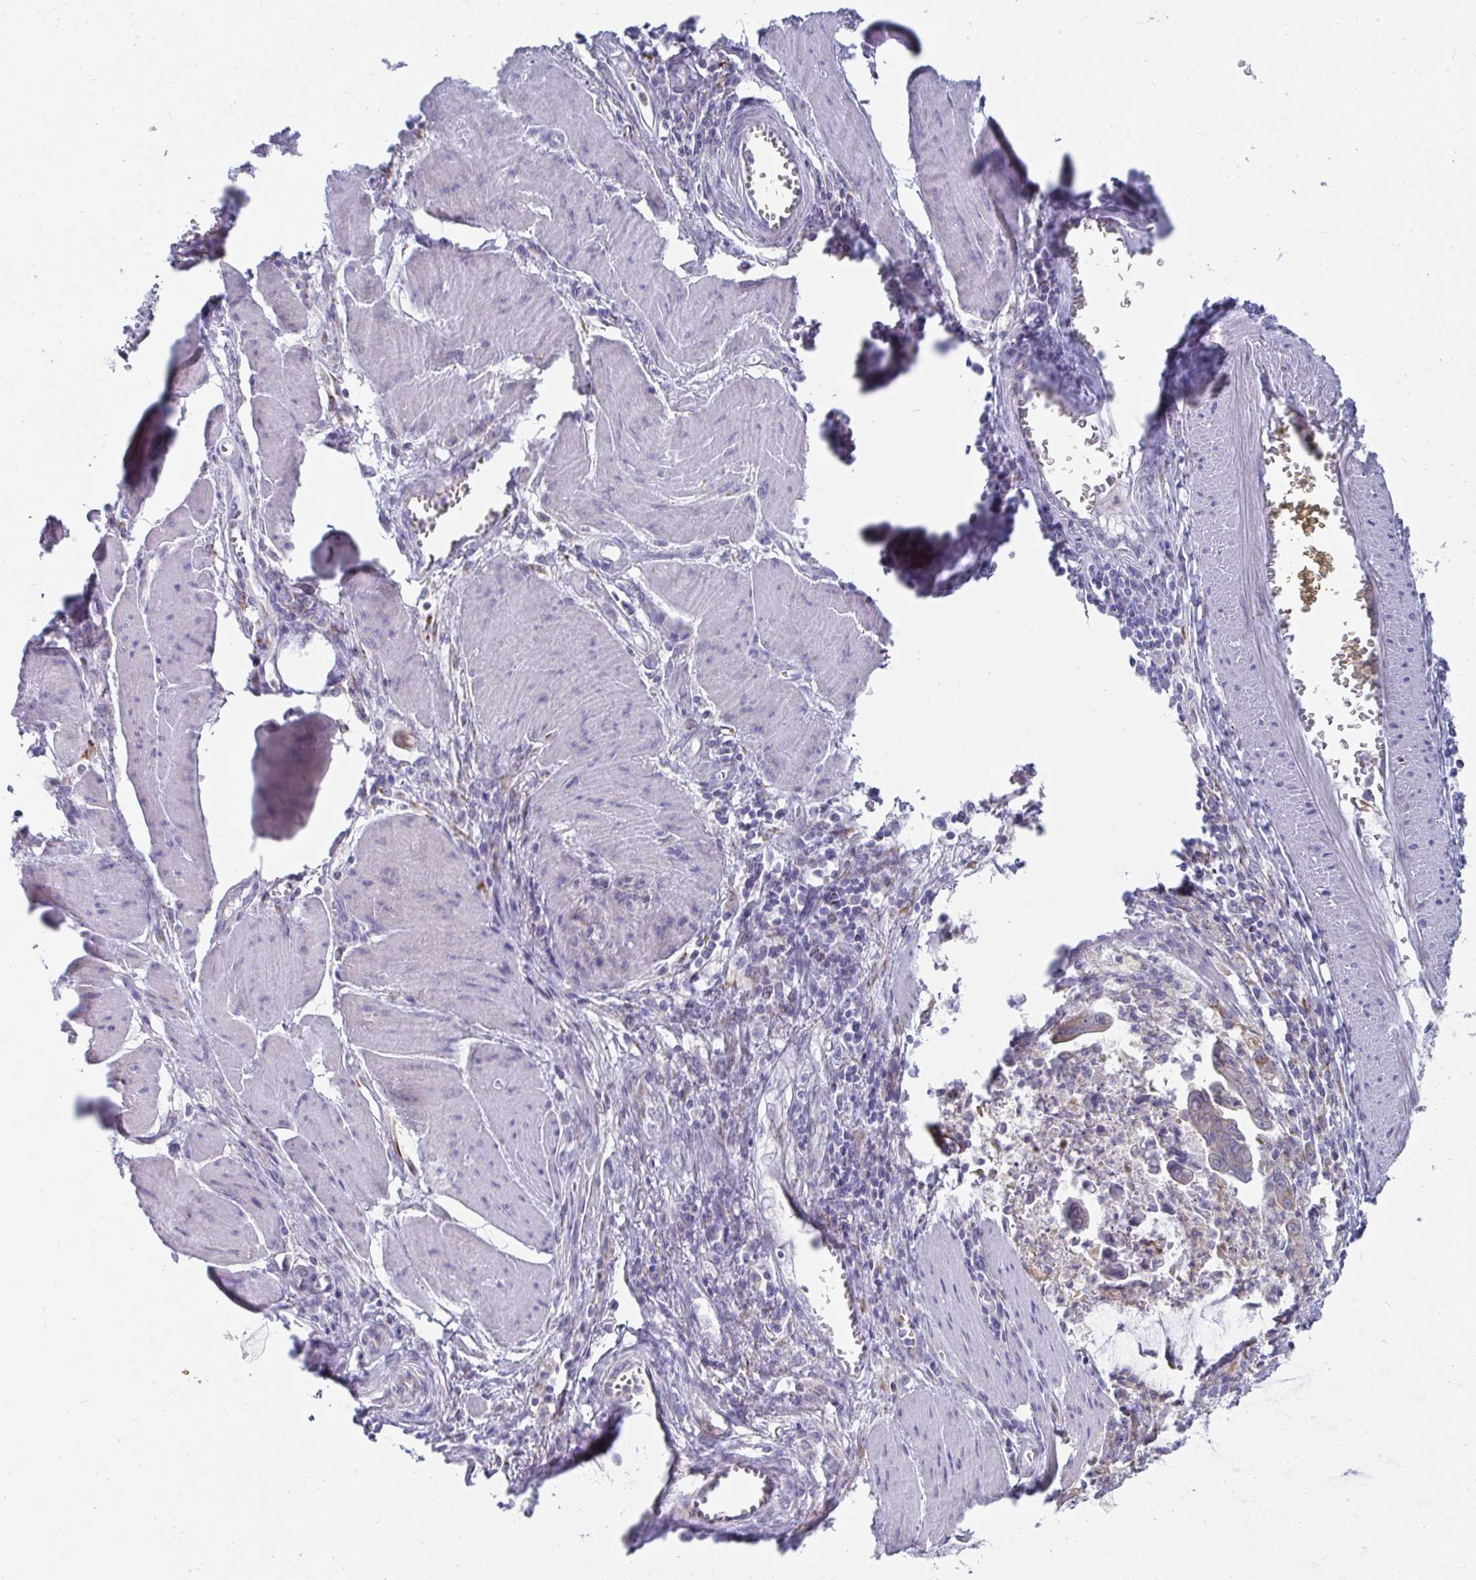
{"staining": {"intensity": "weak", "quantity": "<25%", "location": "cytoplasmic/membranous"}, "tissue": "stomach cancer", "cell_type": "Tumor cells", "image_type": "cancer", "snomed": [{"axis": "morphology", "description": "Adenocarcinoma, NOS"}, {"axis": "topography", "description": "Stomach, upper"}], "caption": "Immunohistochemistry of human stomach cancer demonstrates no staining in tumor cells.", "gene": "MGAM2", "patient": {"sex": "male", "age": 80}}